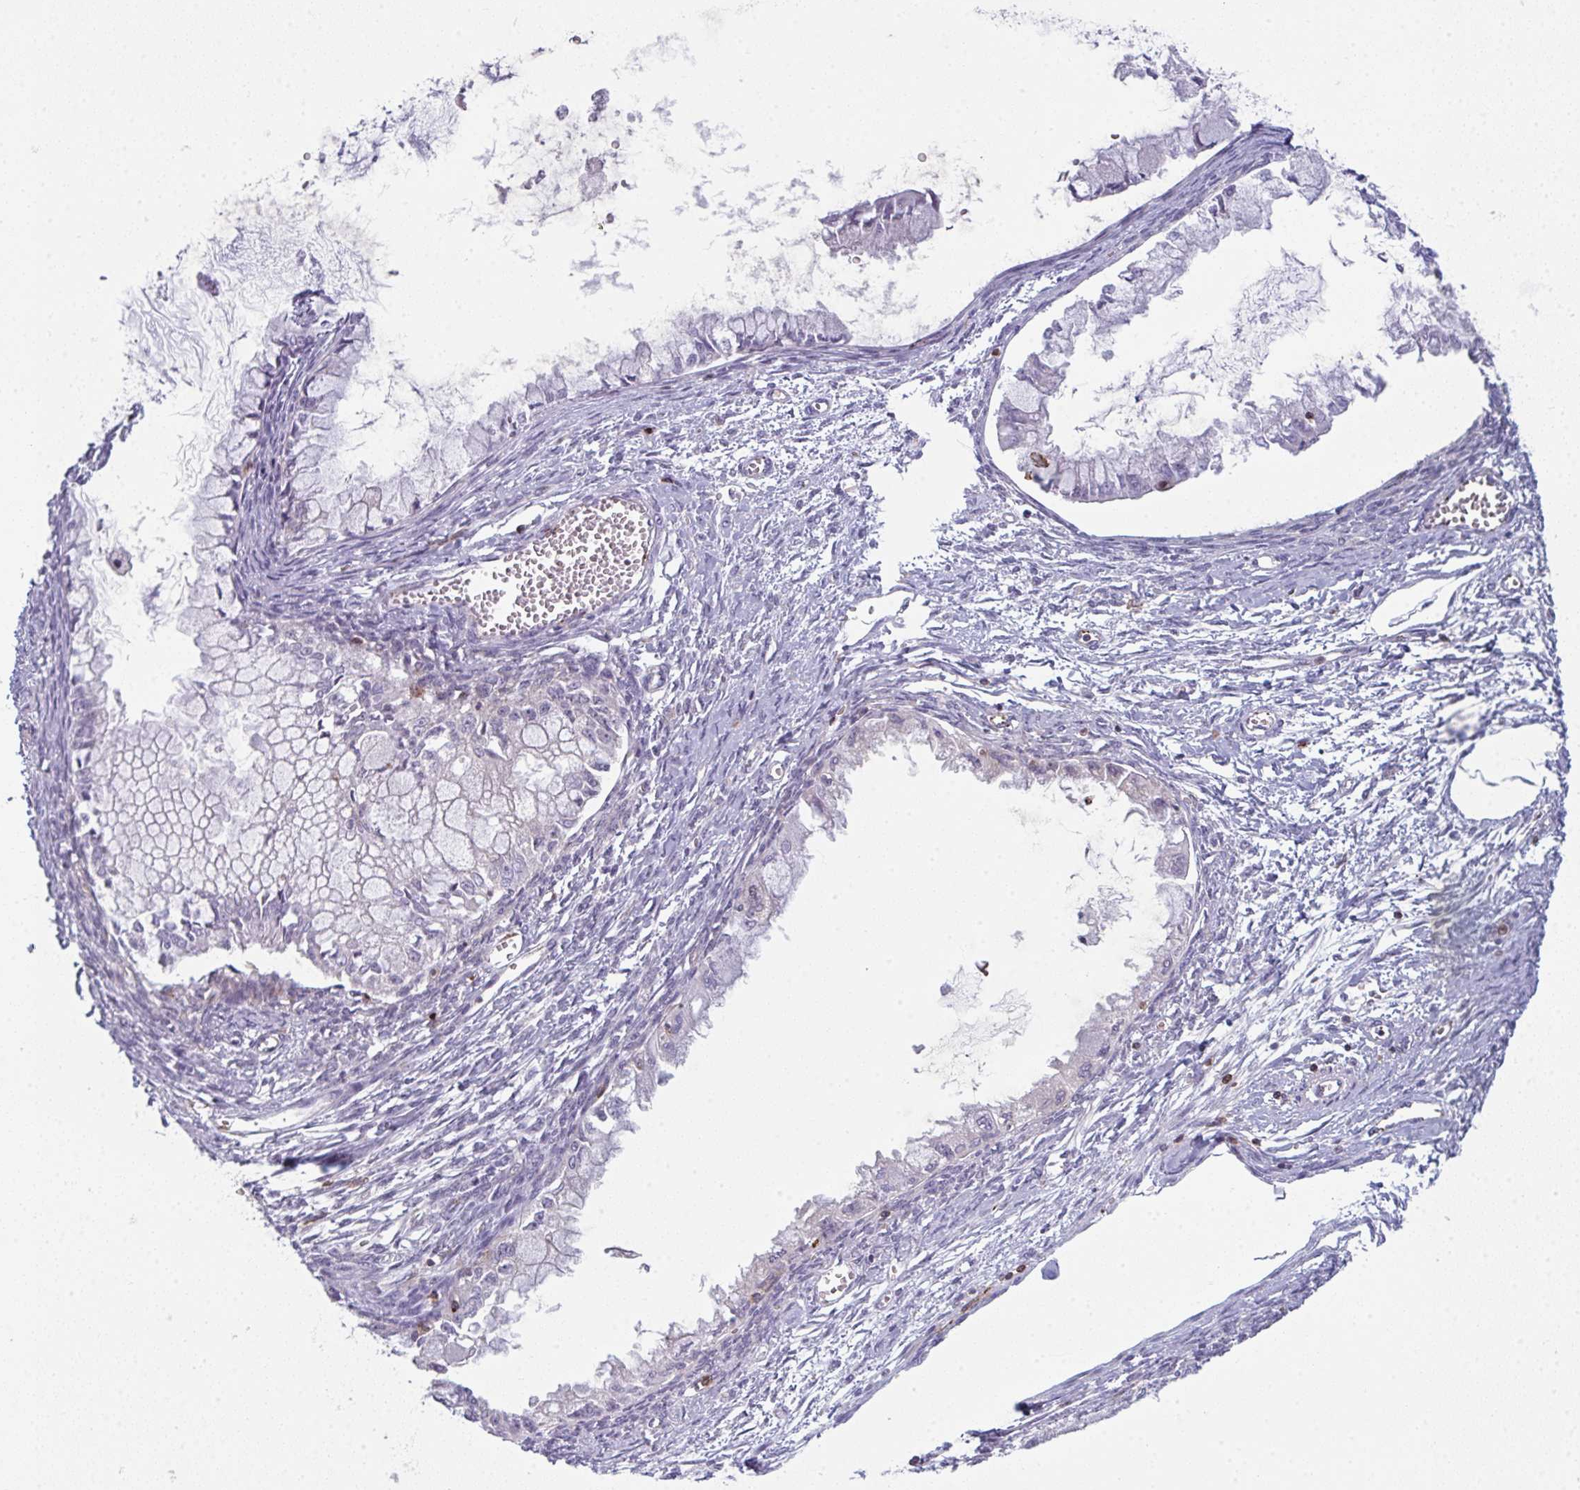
{"staining": {"intensity": "negative", "quantity": "none", "location": "none"}, "tissue": "ovarian cancer", "cell_type": "Tumor cells", "image_type": "cancer", "snomed": [{"axis": "morphology", "description": "Cystadenocarcinoma, mucinous, NOS"}, {"axis": "topography", "description": "Ovary"}], "caption": "Tumor cells are negative for protein expression in human mucinous cystadenocarcinoma (ovarian).", "gene": "CD80", "patient": {"sex": "female", "age": 34}}